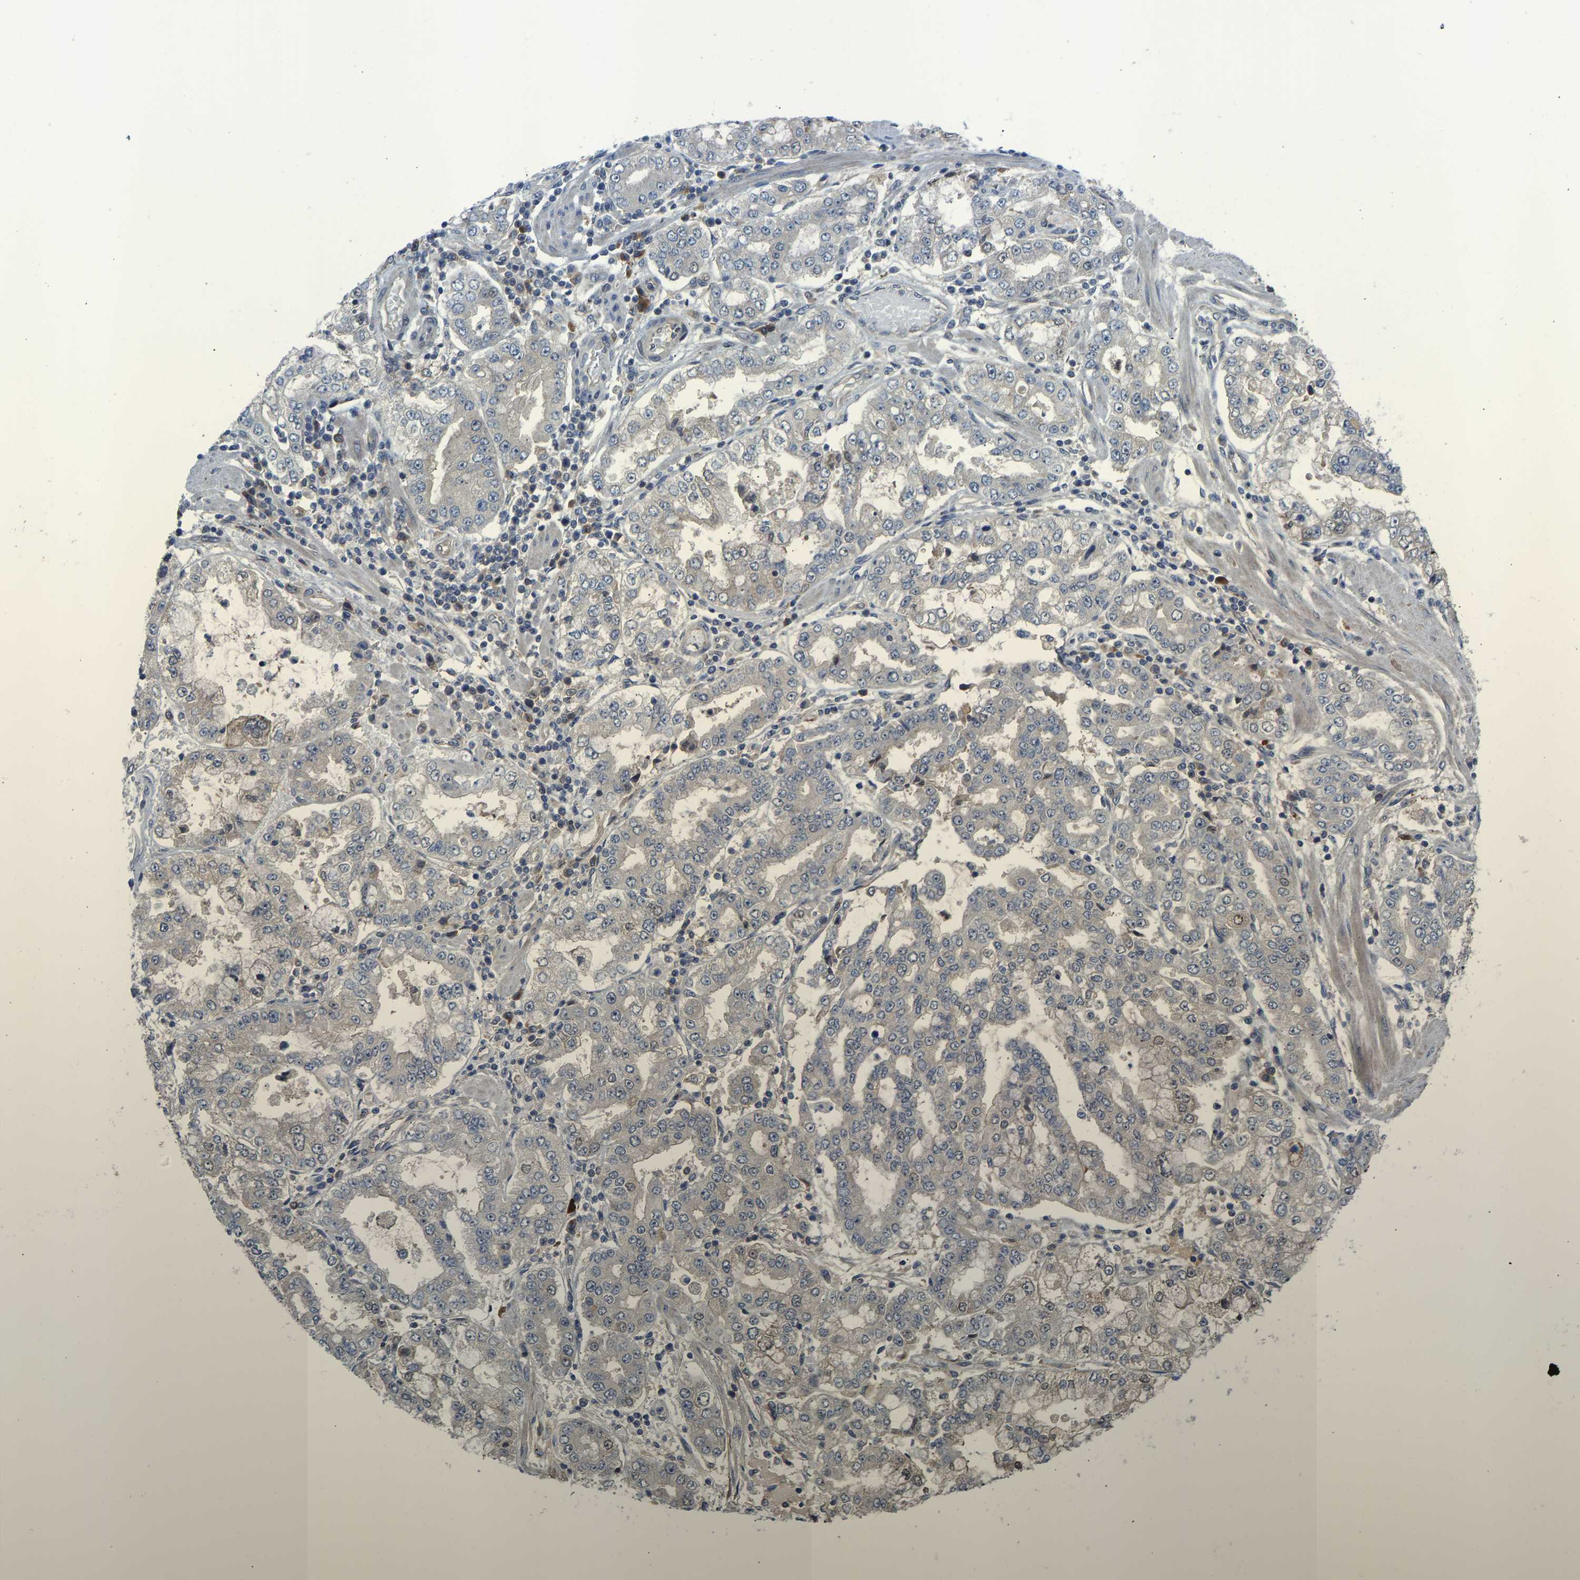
{"staining": {"intensity": "negative", "quantity": "none", "location": "none"}, "tissue": "stomach cancer", "cell_type": "Tumor cells", "image_type": "cancer", "snomed": [{"axis": "morphology", "description": "Adenocarcinoma, NOS"}, {"axis": "topography", "description": "Stomach"}], "caption": "Immunohistochemical staining of stomach adenocarcinoma shows no significant expression in tumor cells.", "gene": "ZNF251", "patient": {"sex": "male", "age": 76}}